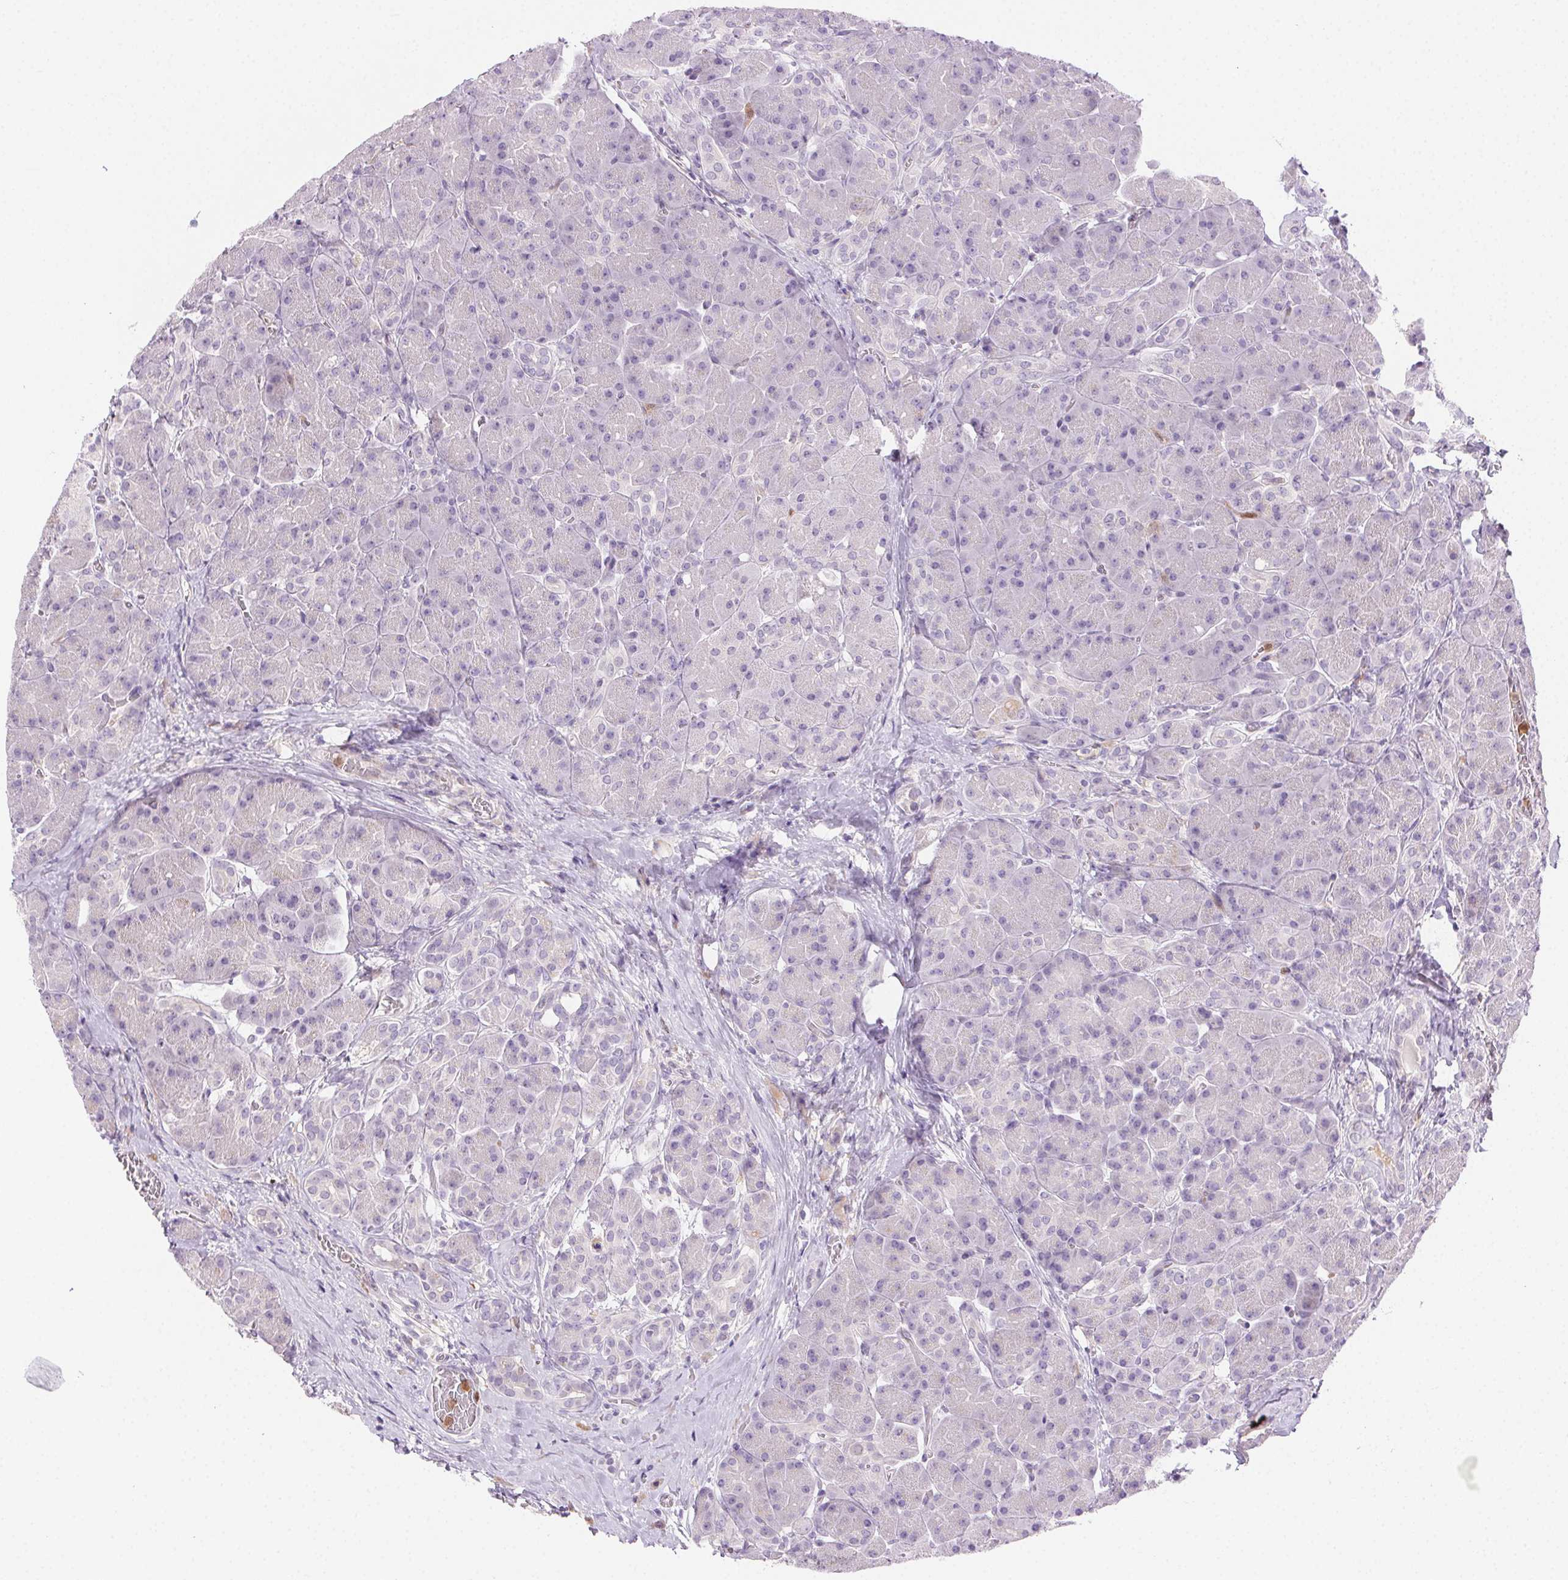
{"staining": {"intensity": "negative", "quantity": "none", "location": "none"}, "tissue": "pancreas", "cell_type": "Exocrine glandular cells", "image_type": "normal", "snomed": [{"axis": "morphology", "description": "Normal tissue, NOS"}, {"axis": "topography", "description": "Pancreas"}], "caption": "IHC histopathology image of benign pancreas: pancreas stained with DAB (3,3'-diaminobenzidine) displays no significant protein expression in exocrine glandular cells.", "gene": "TMEM45A", "patient": {"sex": "male", "age": 55}}